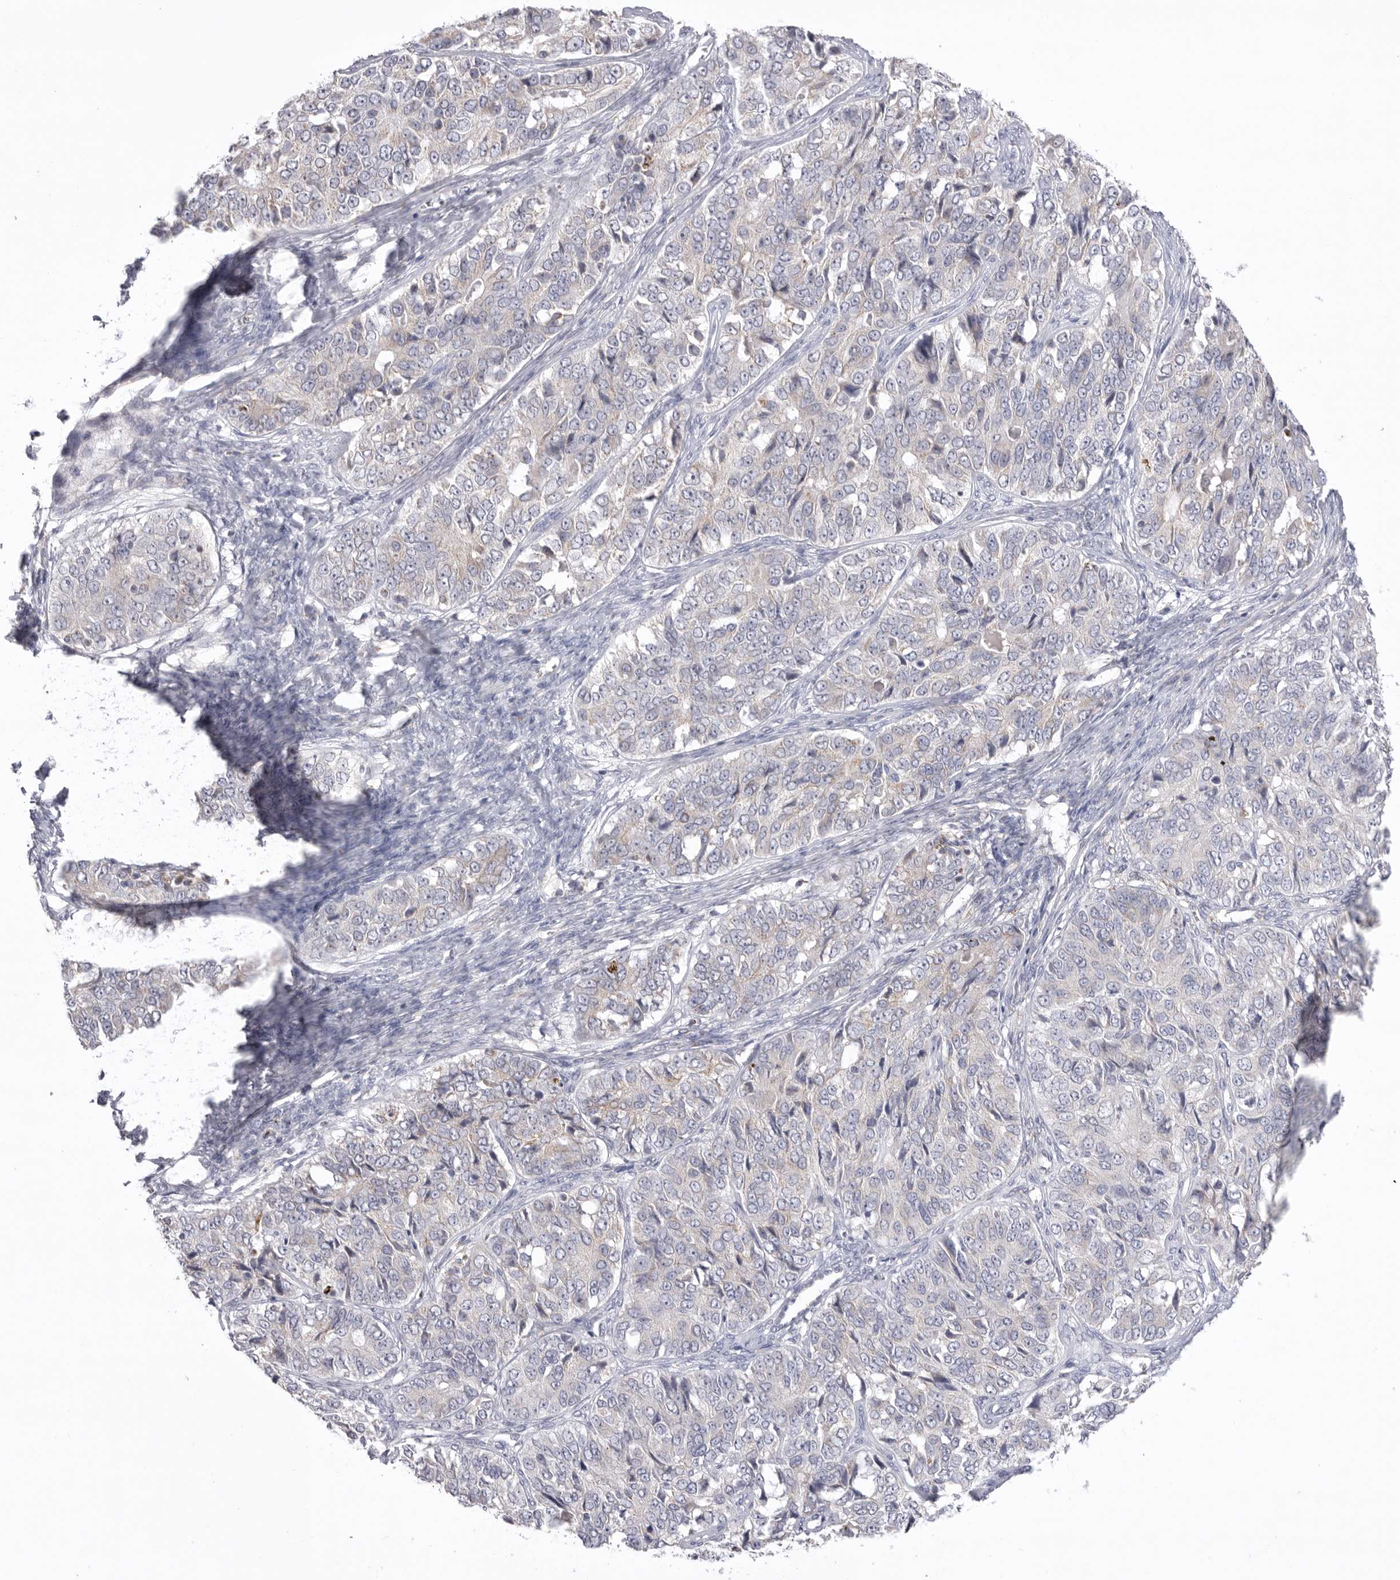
{"staining": {"intensity": "negative", "quantity": "none", "location": "none"}, "tissue": "ovarian cancer", "cell_type": "Tumor cells", "image_type": "cancer", "snomed": [{"axis": "morphology", "description": "Carcinoma, endometroid"}, {"axis": "topography", "description": "Ovary"}], "caption": "Immunohistochemistry micrograph of endometroid carcinoma (ovarian) stained for a protein (brown), which shows no expression in tumor cells.", "gene": "VDAC3", "patient": {"sex": "female", "age": 51}}